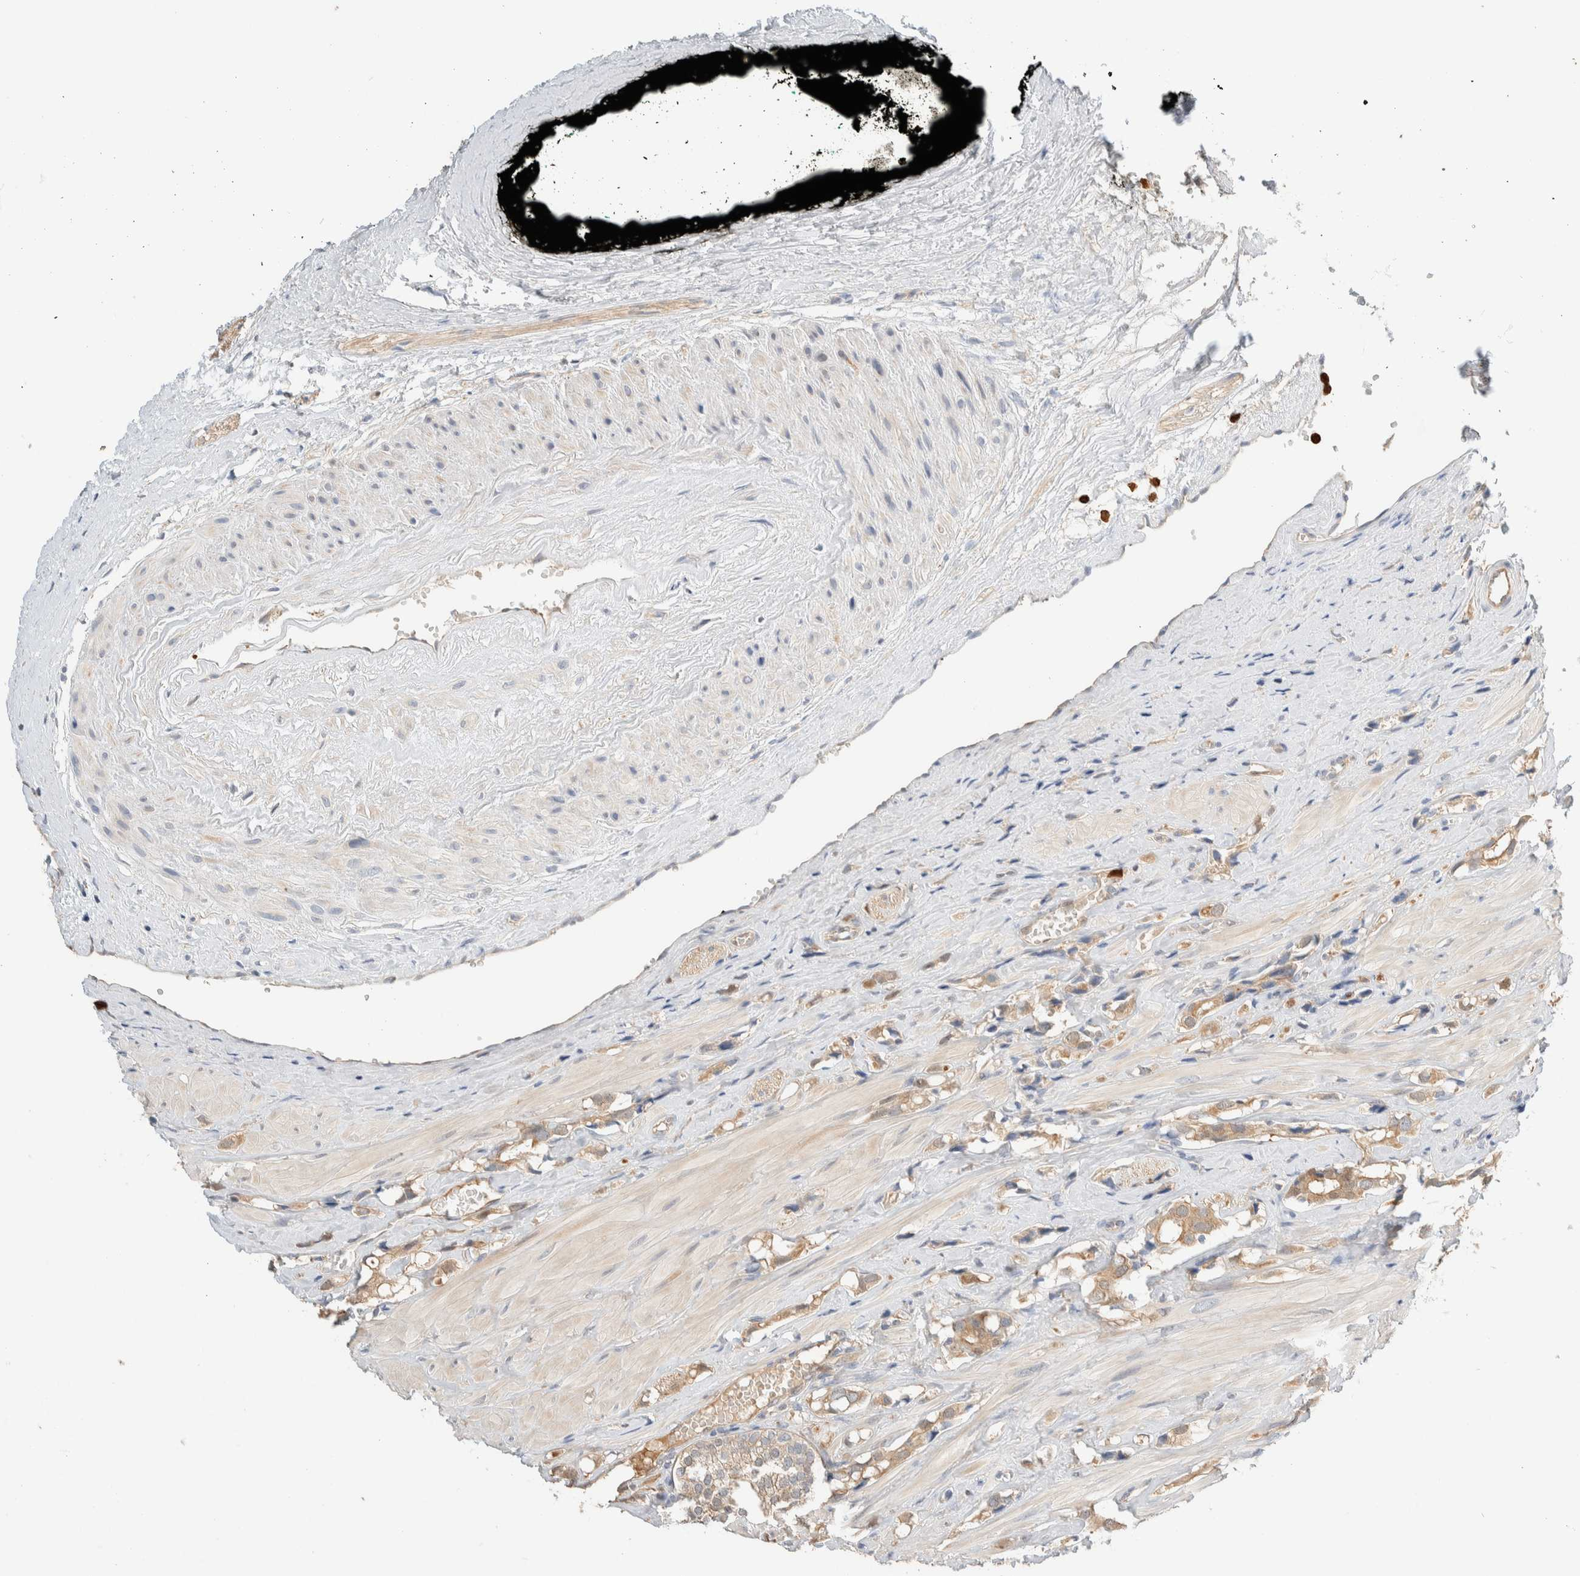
{"staining": {"intensity": "weak", "quantity": ">75%", "location": "cytoplasmic/membranous"}, "tissue": "prostate cancer", "cell_type": "Tumor cells", "image_type": "cancer", "snomed": [{"axis": "morphology", "description": "Adenocarcinoma, High grade"}, {"axis": "topography", "description": "Prostate"}], "caption": "Protein expression analysis of prostate cancer (high-grade adenocarcinoma) displays weak cytoplasmic/membranous positivity in about >75% of tumor cells.", "gene": "SETD4", "patient": {"sex": "male", "age": 52}}